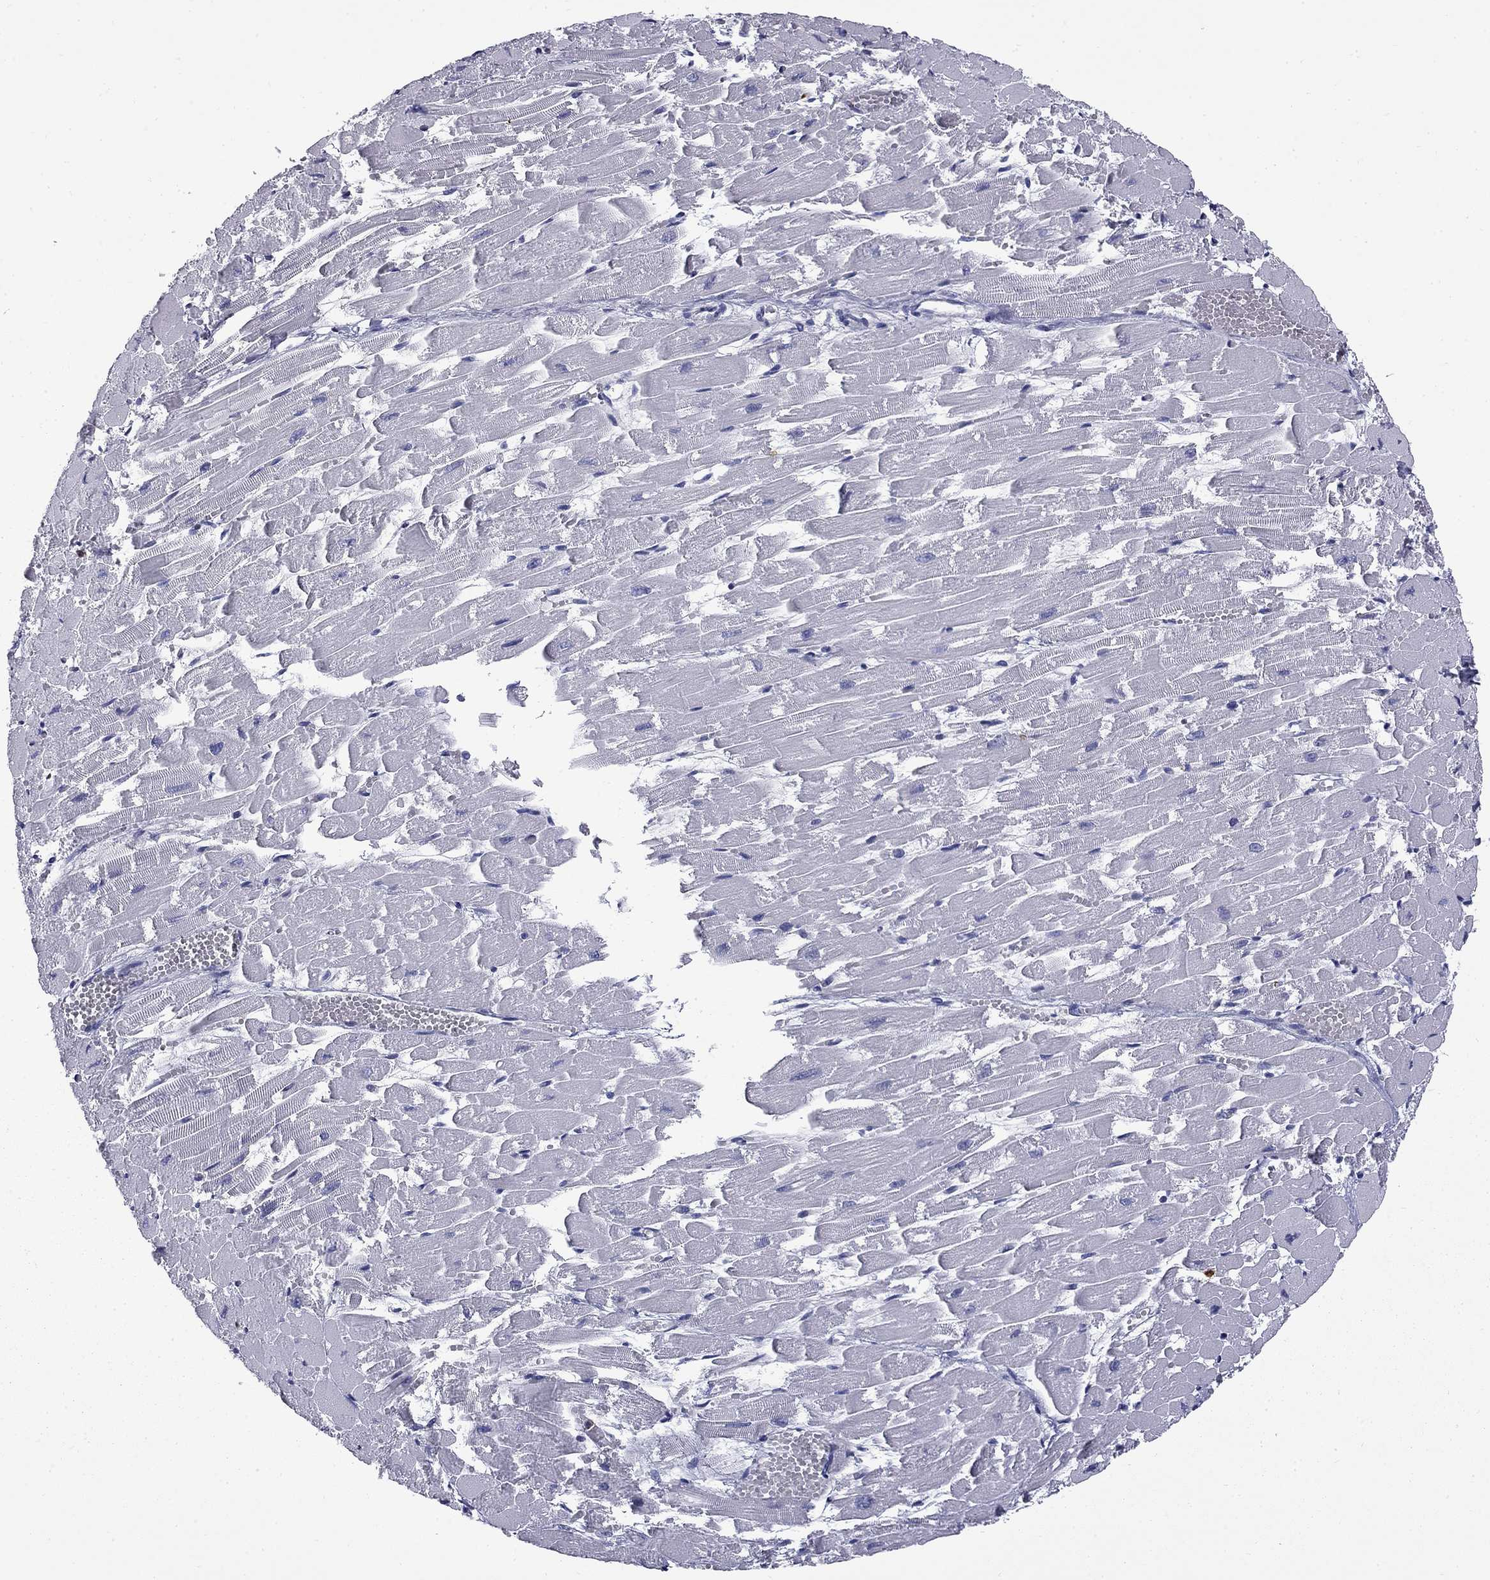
{"staining": {"intensity": "negative", "quantity": "none", "location": "none"}, "tissue": "heart muscle", "cell_type": "Cardiomyocytes", "image_type": "normal", "snomed": [{"axis": "morphology", "description": "Normal tissue, NOS"}, {"axis": "topography", "description": "Heart"}], "caption": "Image shows no significant protein expression in cardiomyocytes of normal heart muscle.", "gene": "TRIM29", "patient": {"sex": "female", "age": 52}}